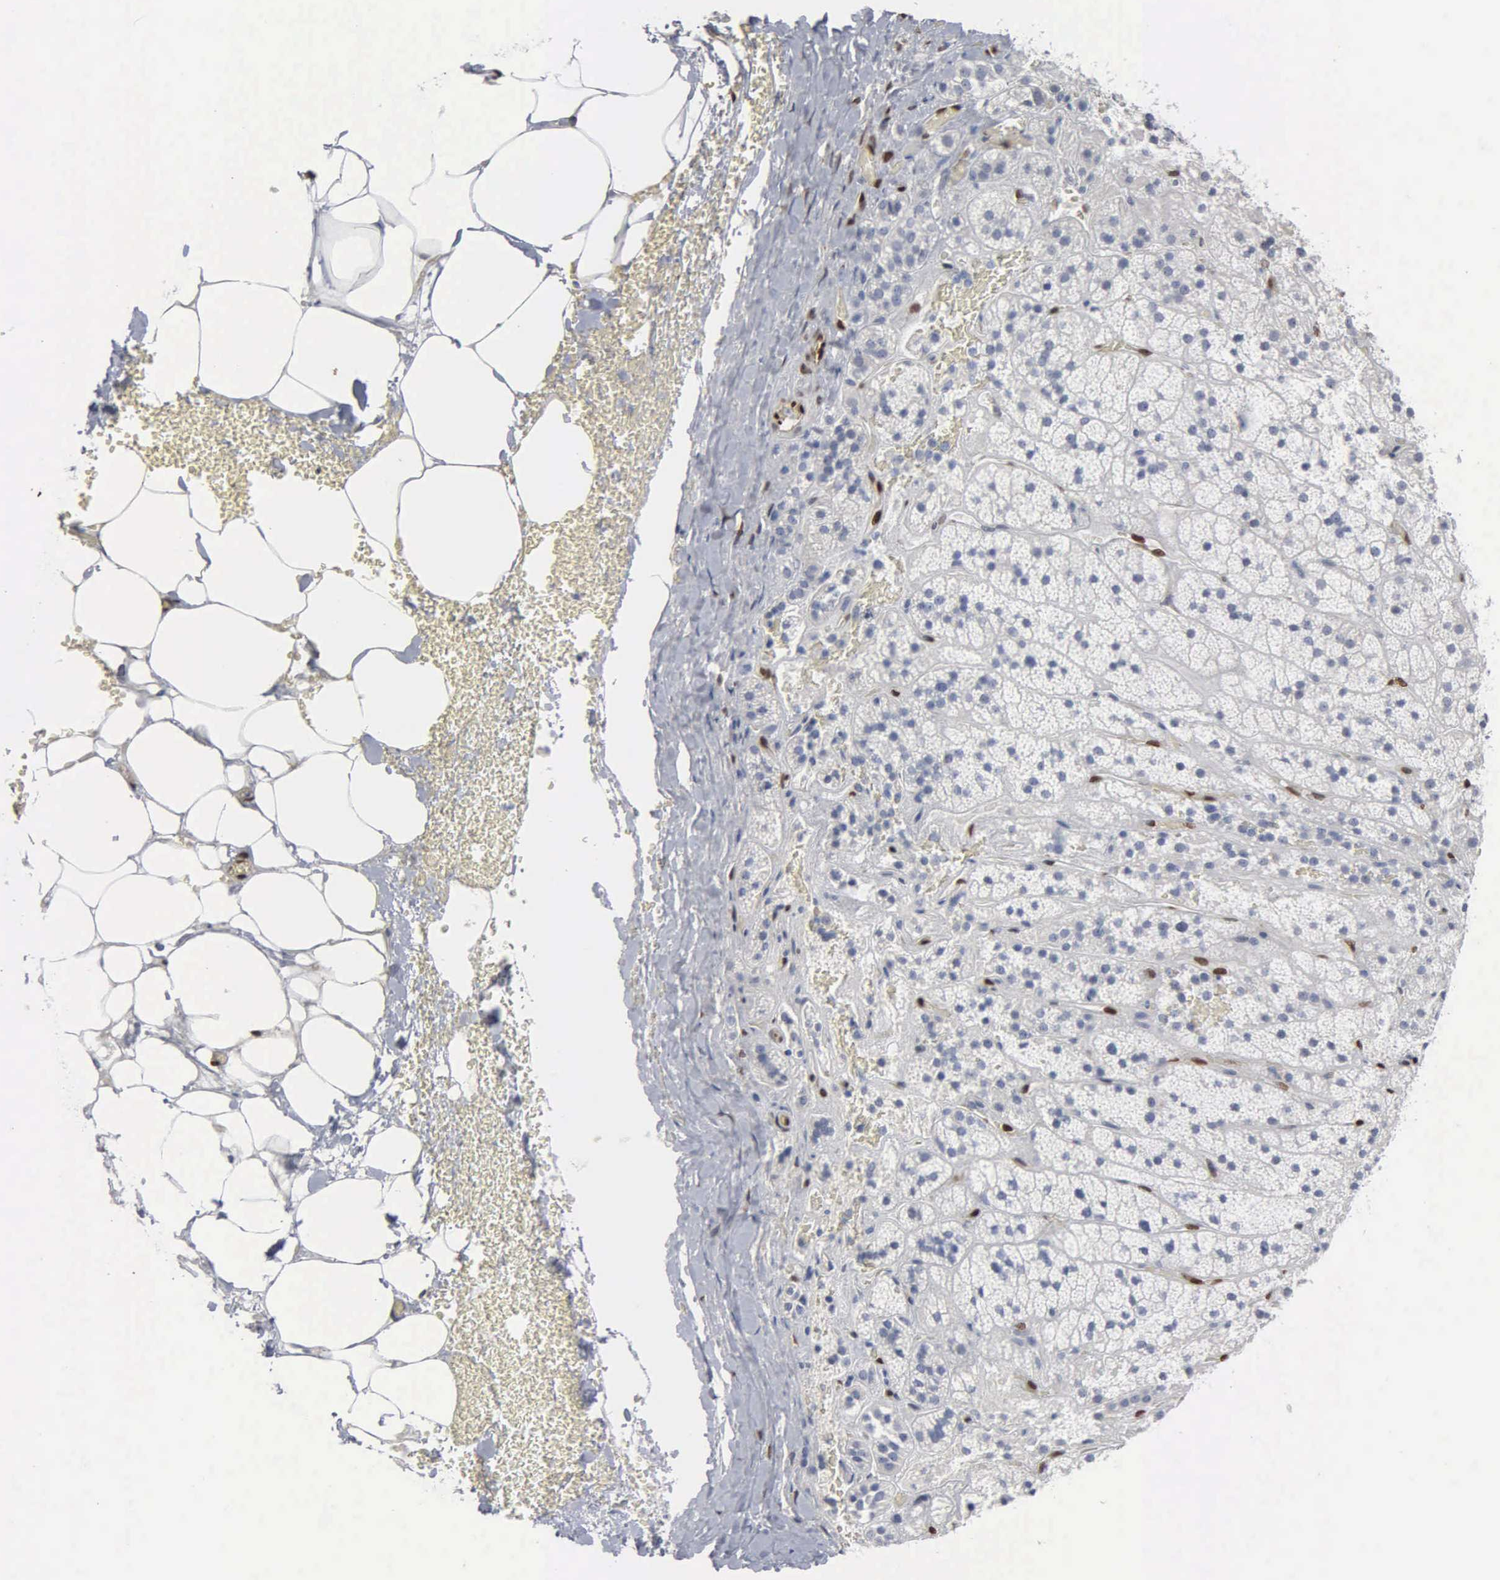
{"staining": {"intensity": "negative", "quantity": "none", "location": "none"}, "tissue": "adrenal gland", "cell_type": "Glandular cells", "image_type": "normal", "snomed": [{"axis": "morphology", "description": "Normal tissue, NOS"}, {"axis": "topography", "description": "Adrenal gland"}], "caption": "Immunohistochemistry (IHC) of benign human adrenal gland displays no positivity in glandular cells.", "gene": "FGF2", "patient": {"sex": "male", "age": 57}}